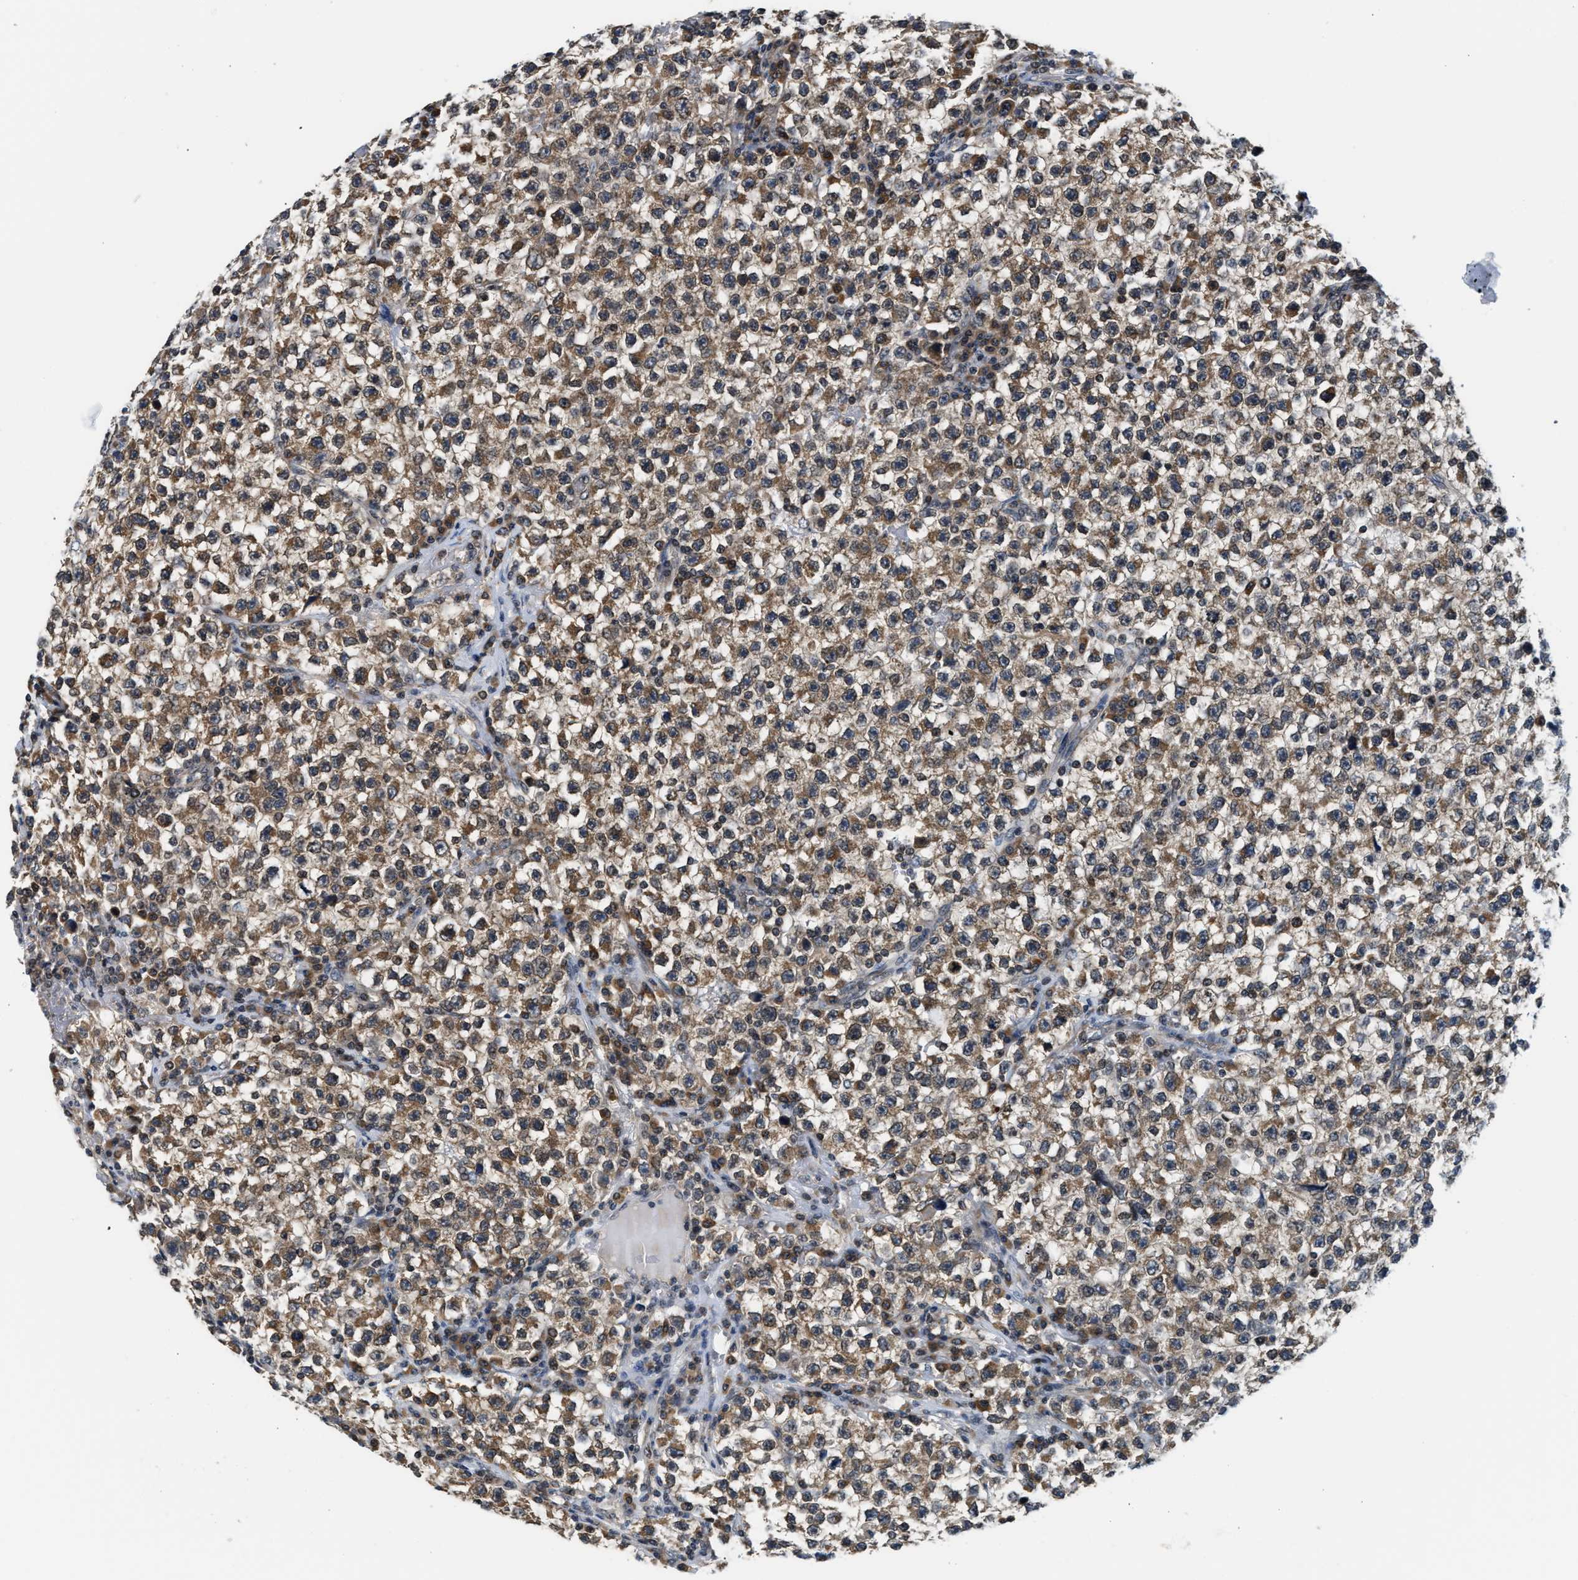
{"staining": {"intensity": "moderate", "quantity": ">75%", "location": "cytoplasmic/membranous"}, "tissue": "testis cancer", "cell_type": "Tumor cells", "image_type": "cancer", "snomed": [{"axis": "morphology", "description": "Seminoma, NOS"}, {"axis": "topography", "description": "Testis"}], "caption": "Moderate cytoplasmic/membranous protein positivity is present in about >75% of tumor cells in testis cancer (seminoma).", "gene": "RAB29", "patient": {"sex": "male", "age": 22}}